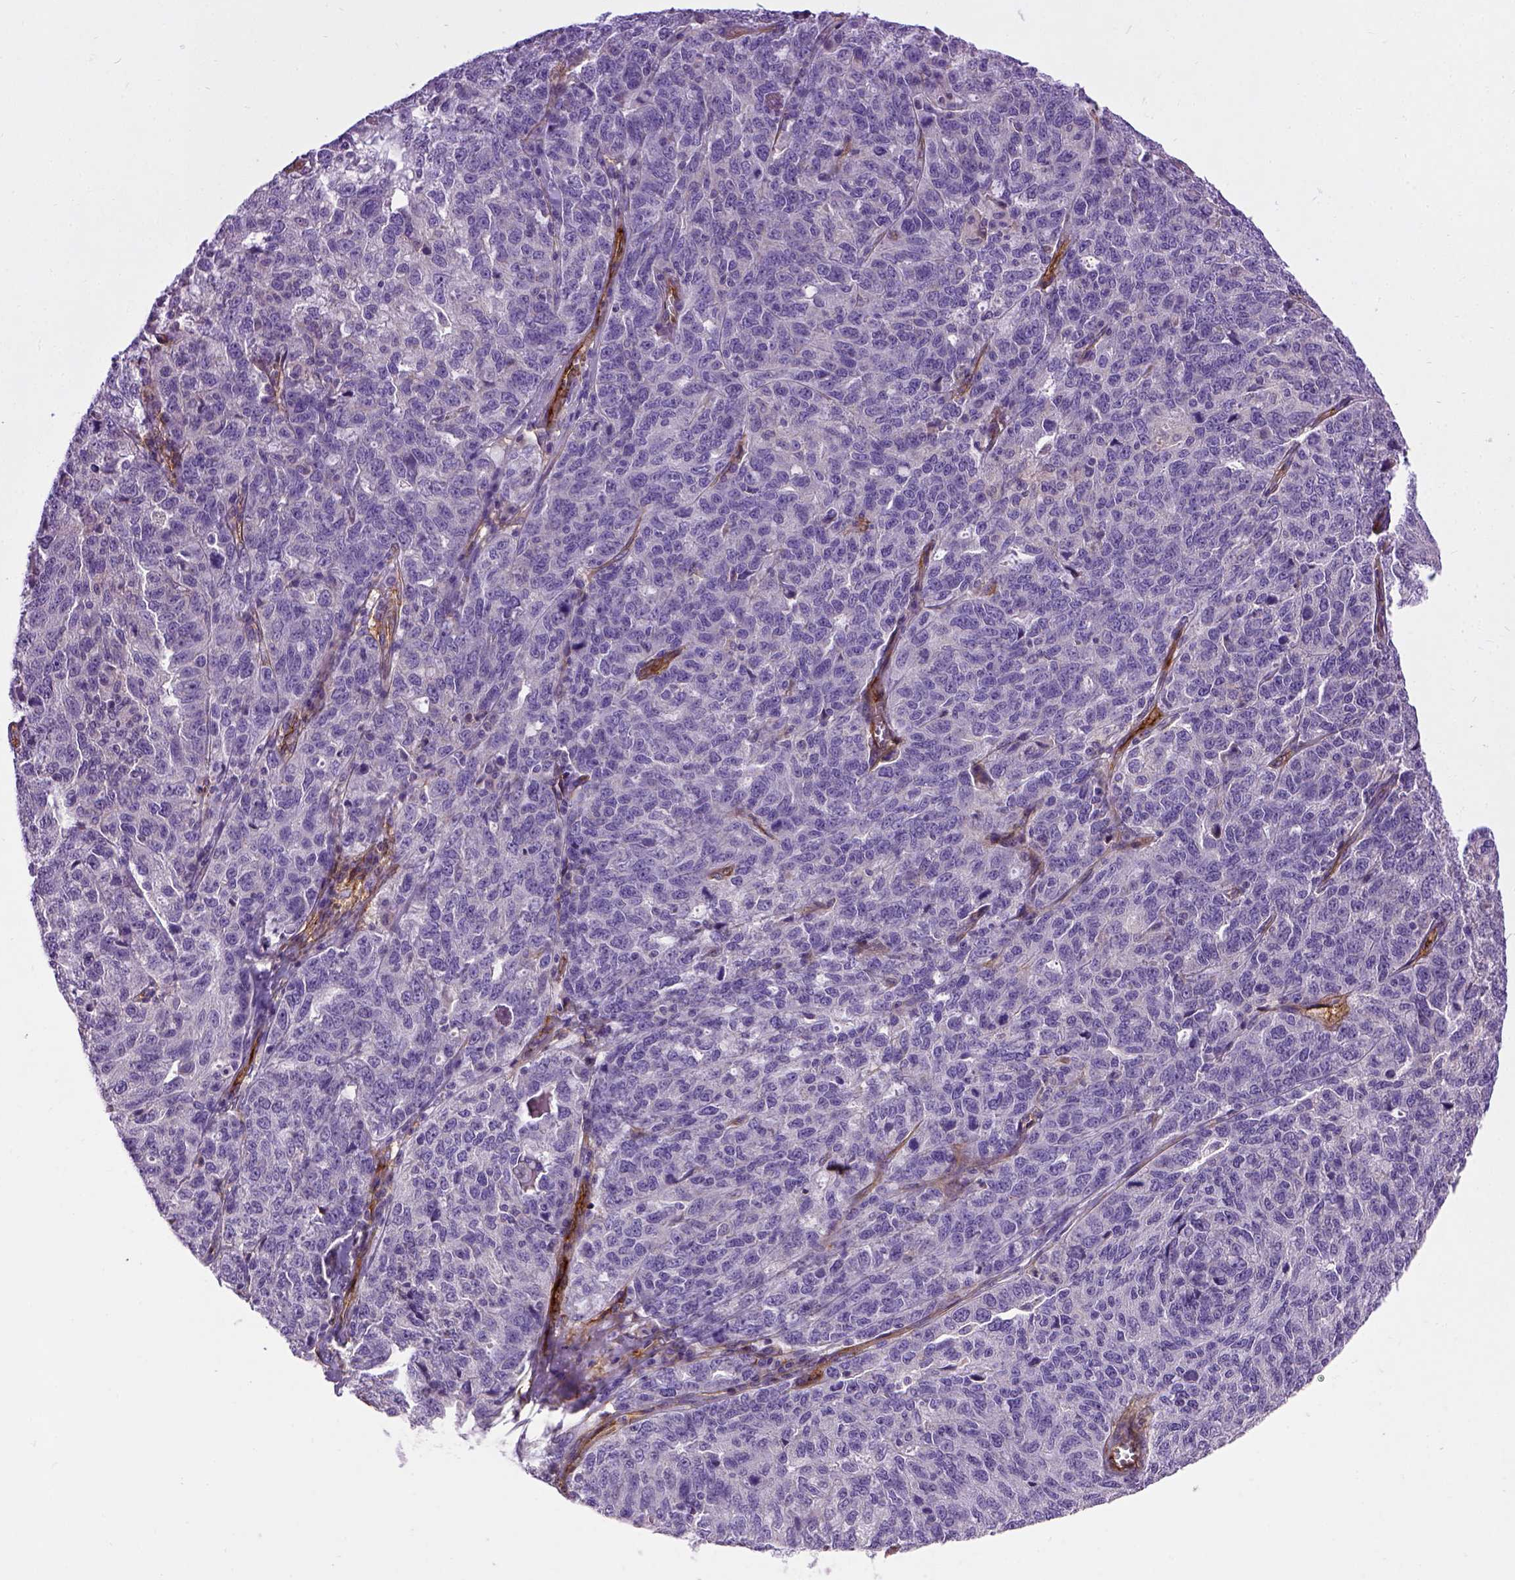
{"staining": {"intensity": "negative", "quantity": "none", "location": "none"}, "tissue": "ovarian cancer", "cell_type": "Tumor cells", "image_type": "cancer", "snomed": [{"axis": "morphology", "description": "Cystadenocarcinoma, serous, NOS"}, {"axis": "topography", "description": "Ovary"}], "caption": "Ovarian cancer (serous cystadenocarcinoma) was stained to show a protein in brown. There is no significant positivity in tumor cells.", "gene": "ENG", "patient": {"sex": "female", "age": 71}}